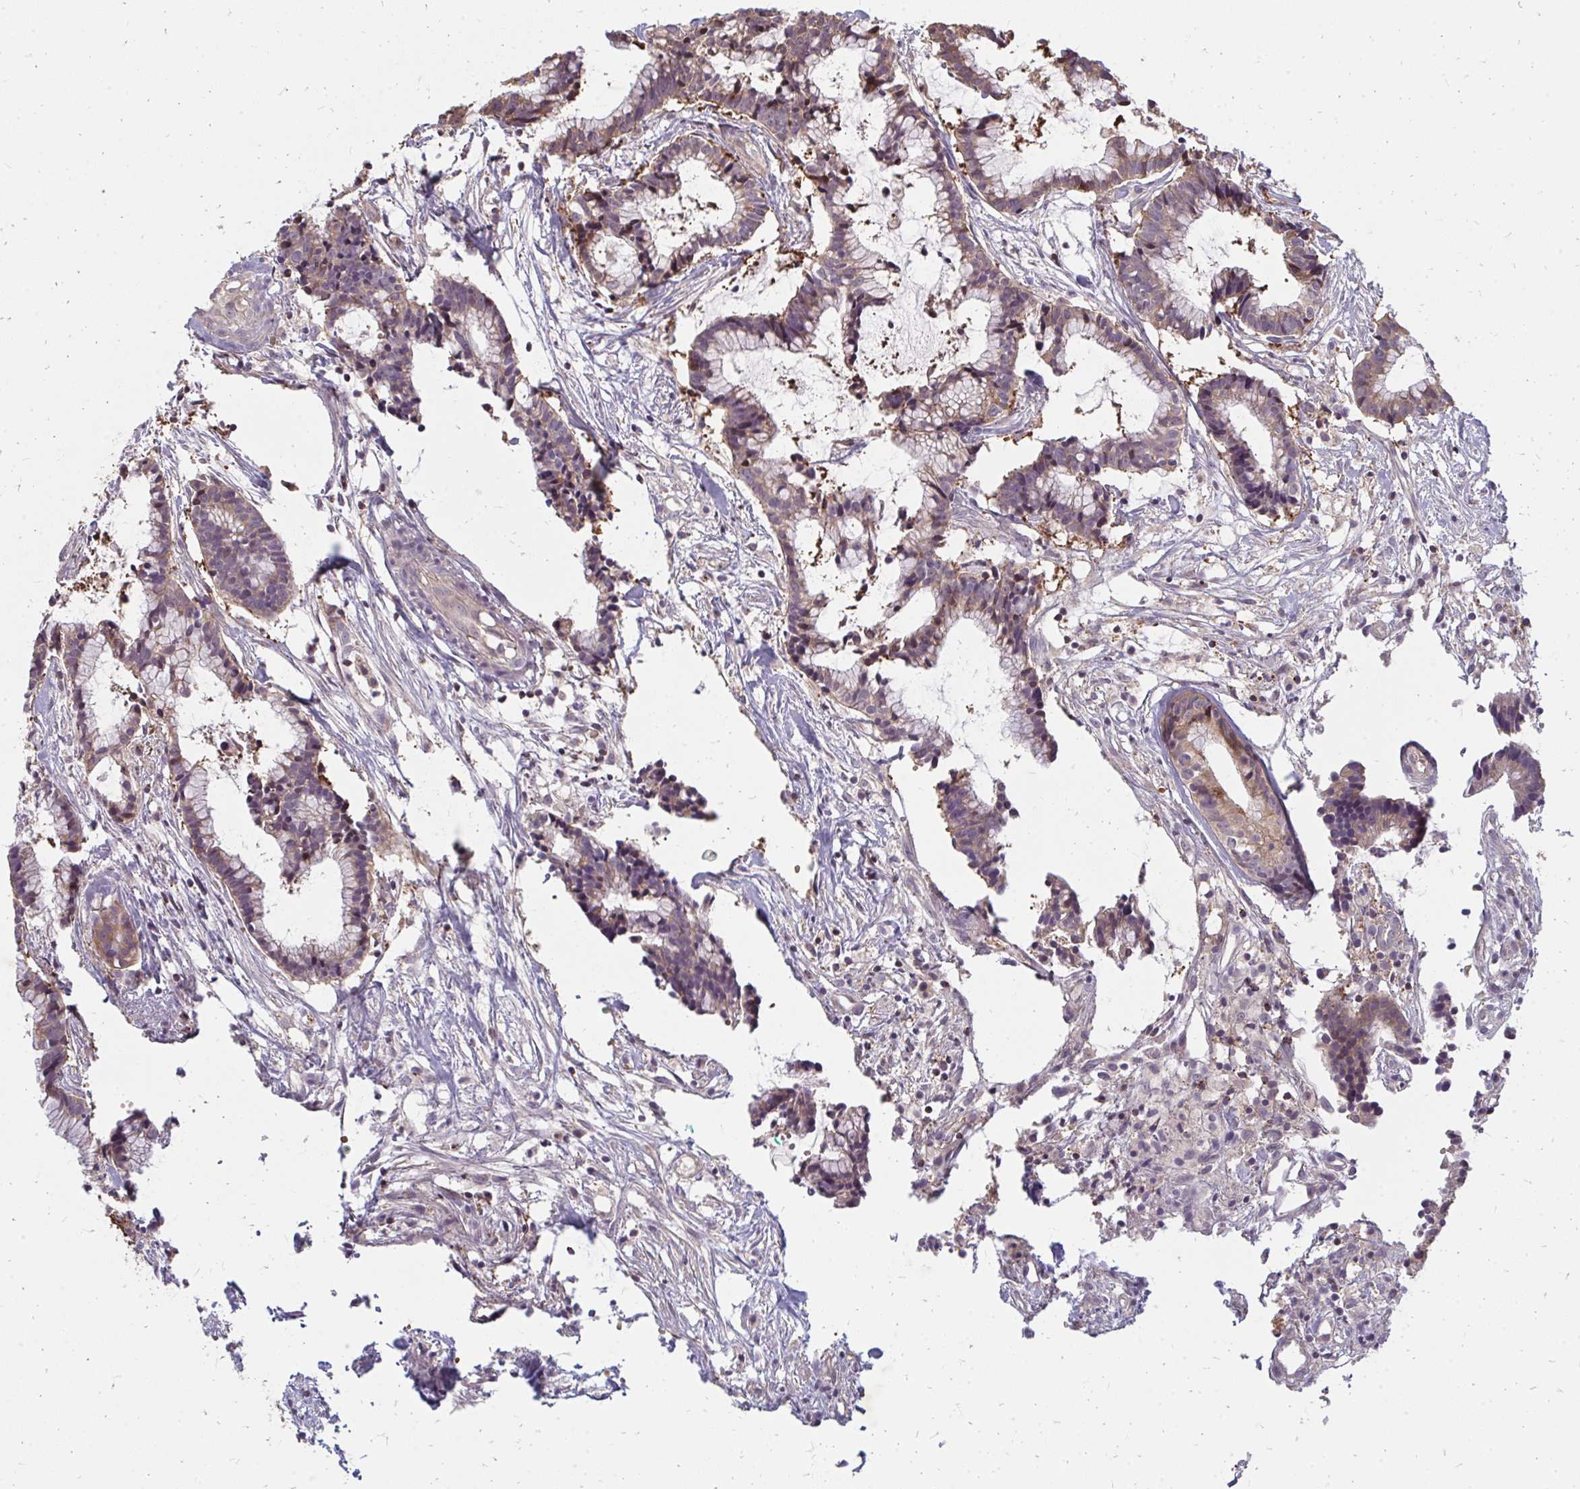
{"staining": {"intensity": "weak", "quantity": ">75%", "location": "cytoplasmic/membranous"}, "tissue": "colorectal cancer", "cell_type": "Tumor cells", "image_type": "cancer", "snomed": [{"axis": "morphology", "description": "Adenocarcinoma, NOS"}, {"axis": "topography", "description": "Colon"}], "caption": "The micrograph demonstrates staining of adenocarcinoma (colorectal), revealing weak cytoplasmic/membranous protein expression (brown color) within tumor cells.", "gene": "ZNF285", "patient": {"sex": "female", "age": 78}}